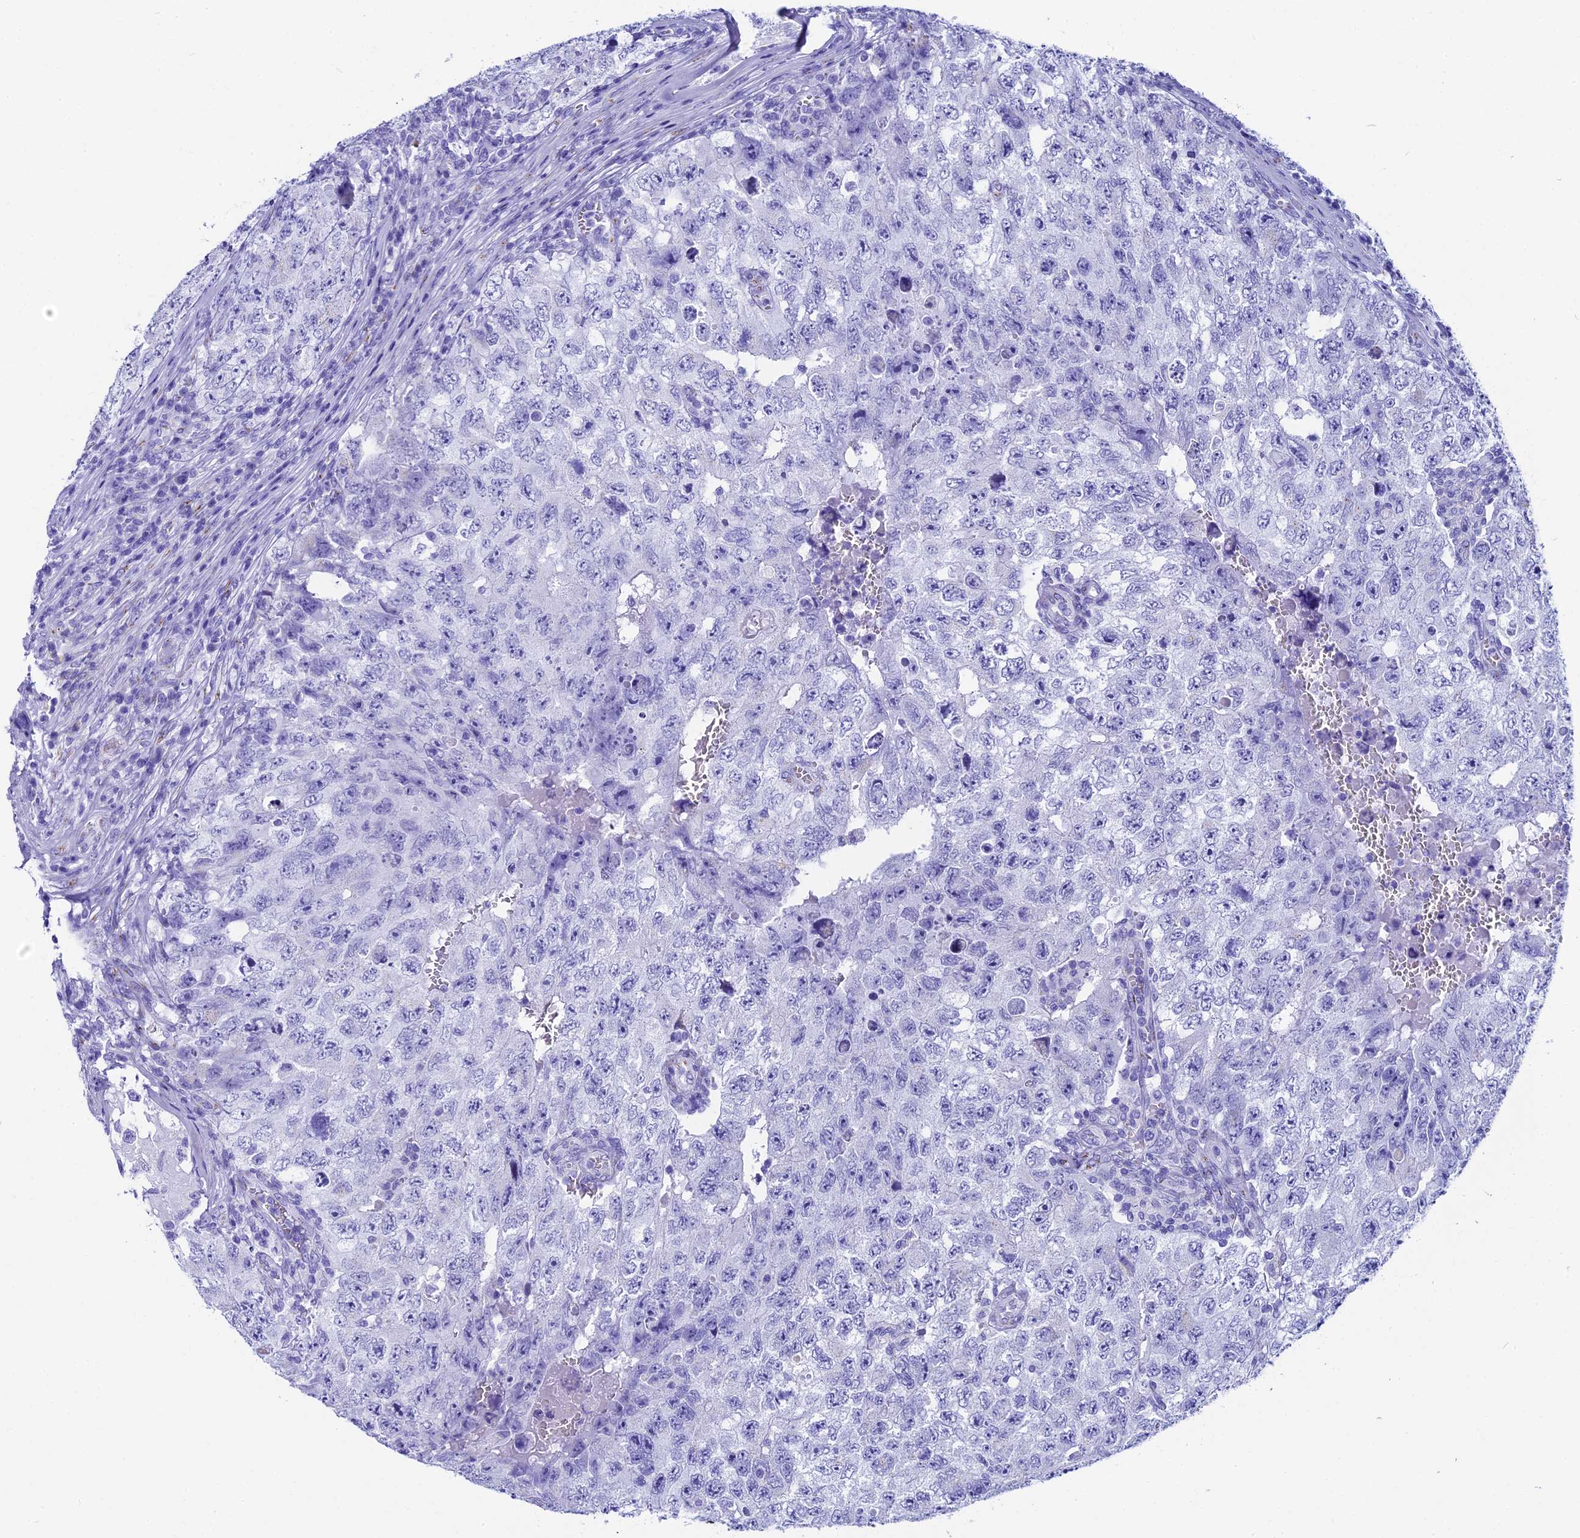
{"staining": {"intensity": "negative", "quantity": "none", "location": "none"}, "tissue": "testis cancer", "cell_type": "Tumor cells", "image_type": "cancer", "snomed": [{"axis": "morphology", "description": "Carcinoma, Embryonal, NOS"}, {"axis": "topography", "description": "Testis"}], "caption": "This micrograph is of testis cancer (embryonal carcinoma) stained with IHC to label a protein in brown with the nuclei are counter-stained blue. There is no staining in tumor cells.", "gene": "AP3B2", "patient": {"sex": "male", "age": 17}}